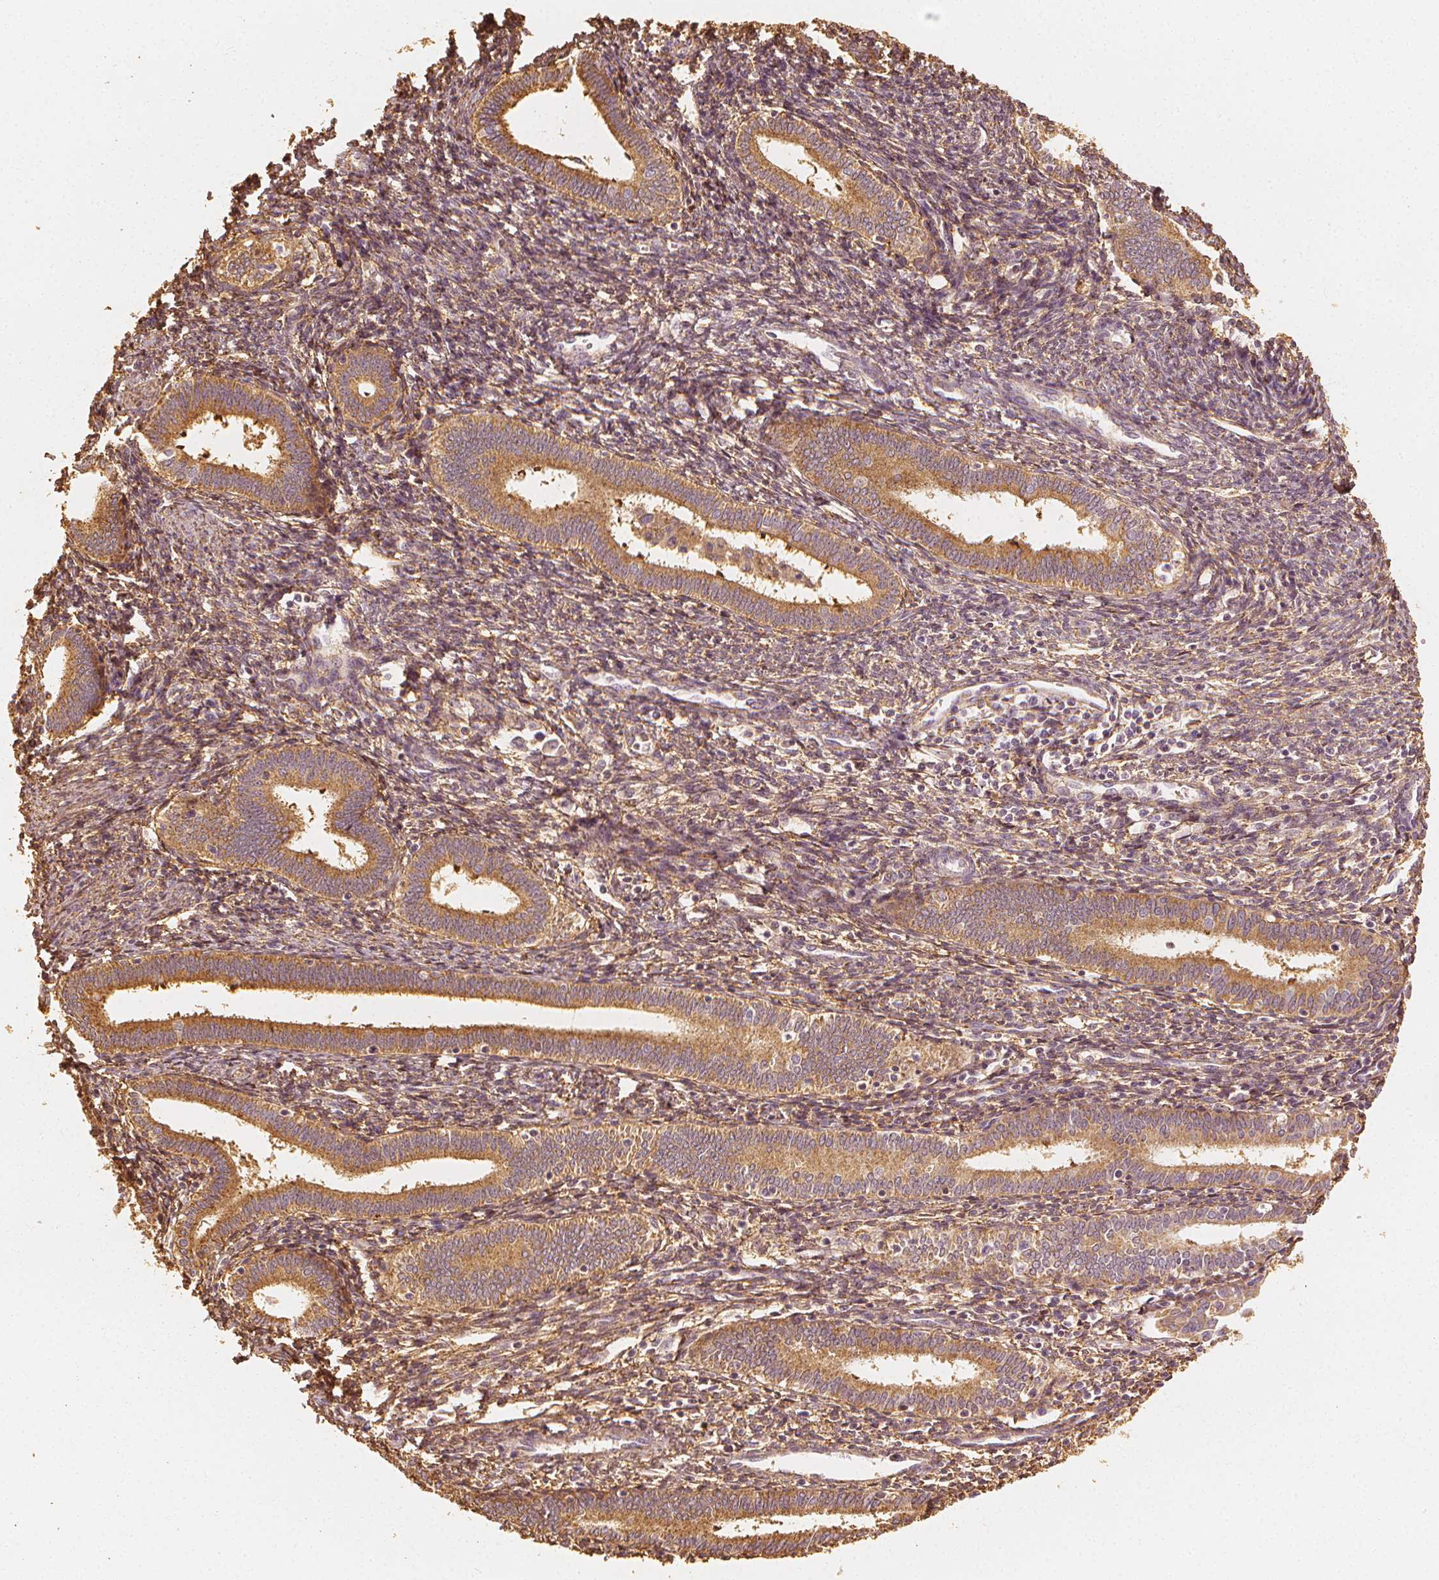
{"staining": {"intensity": "moderate", "quantity": "25%-75%", "location": "cytoplasmic/membranous"}, "tissue": "endometrium", "cell_type": "Cells in endometrial stroma", "image_type": "normal", "snomed": [{"axis": "morphology", "description": "Normal tissue, NOS"}, {"axis": "topography", "description": "Endometrium"}], "caption": "Endometrium stained with immunohistochemistry reveals moderate cytoplasmic/membranous positivity in about 25%-75% of cells in endometrial stroma.", "gene": "ARHGAP26", "patient": {"sex": "female", "age": 41}}